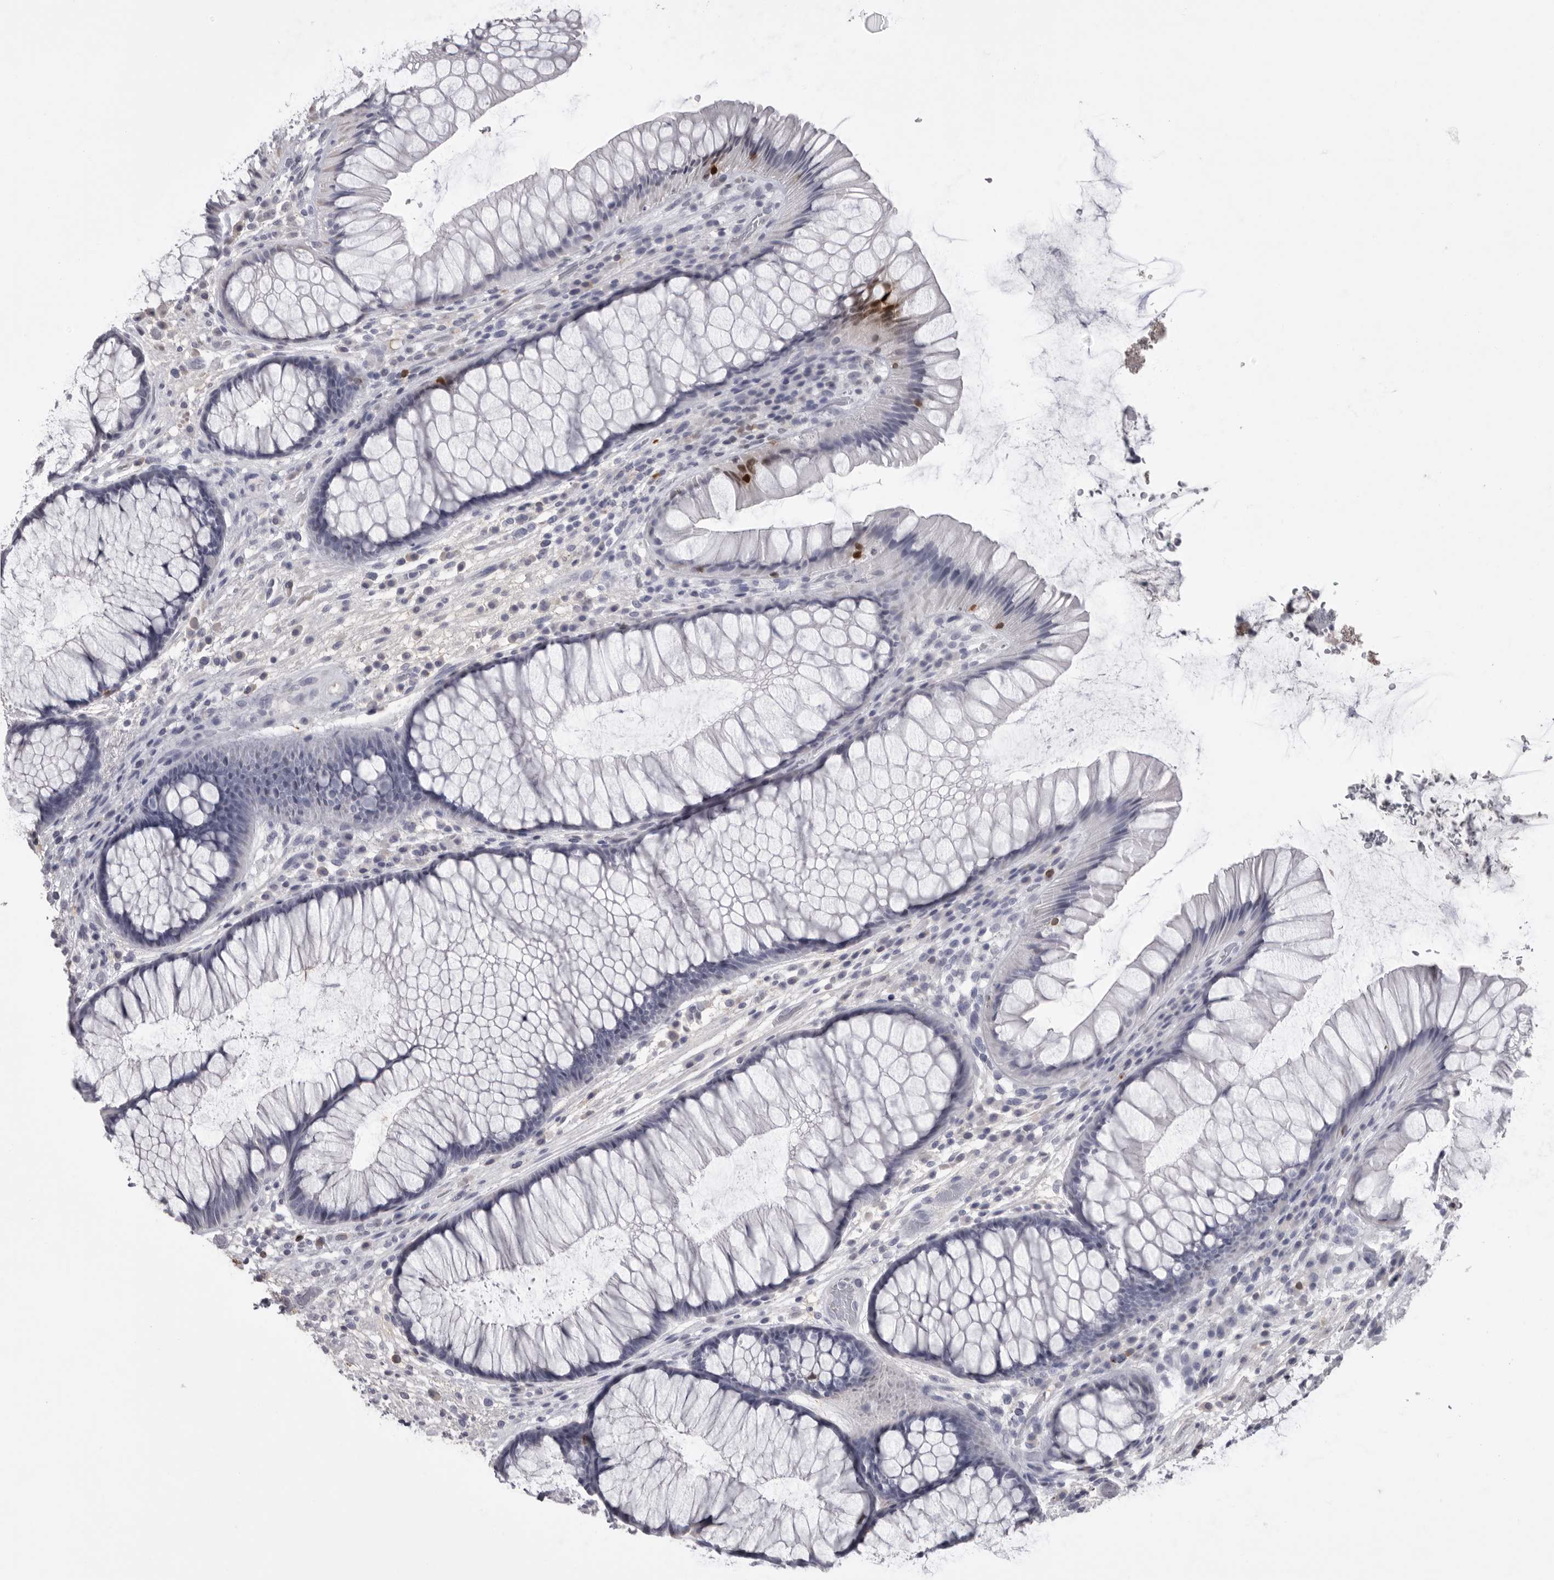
{"staining": {"intensity": "negative", "quantity": "none", "location": "none"}, "tissue": "rectum", "cell_type": "Glandular cells", "image_type": "normal", "snomed": [{"axis": "morphology", "description": "Normal tissue, NOS"}, {"axis": "topography", "description": "Rectum"}], "caption": "Immunohistochemistry of benign human rectum exhibits no expression in glandular cells.", "gene": "GNLY", "patient": {"sex": "male", "age": 51}}